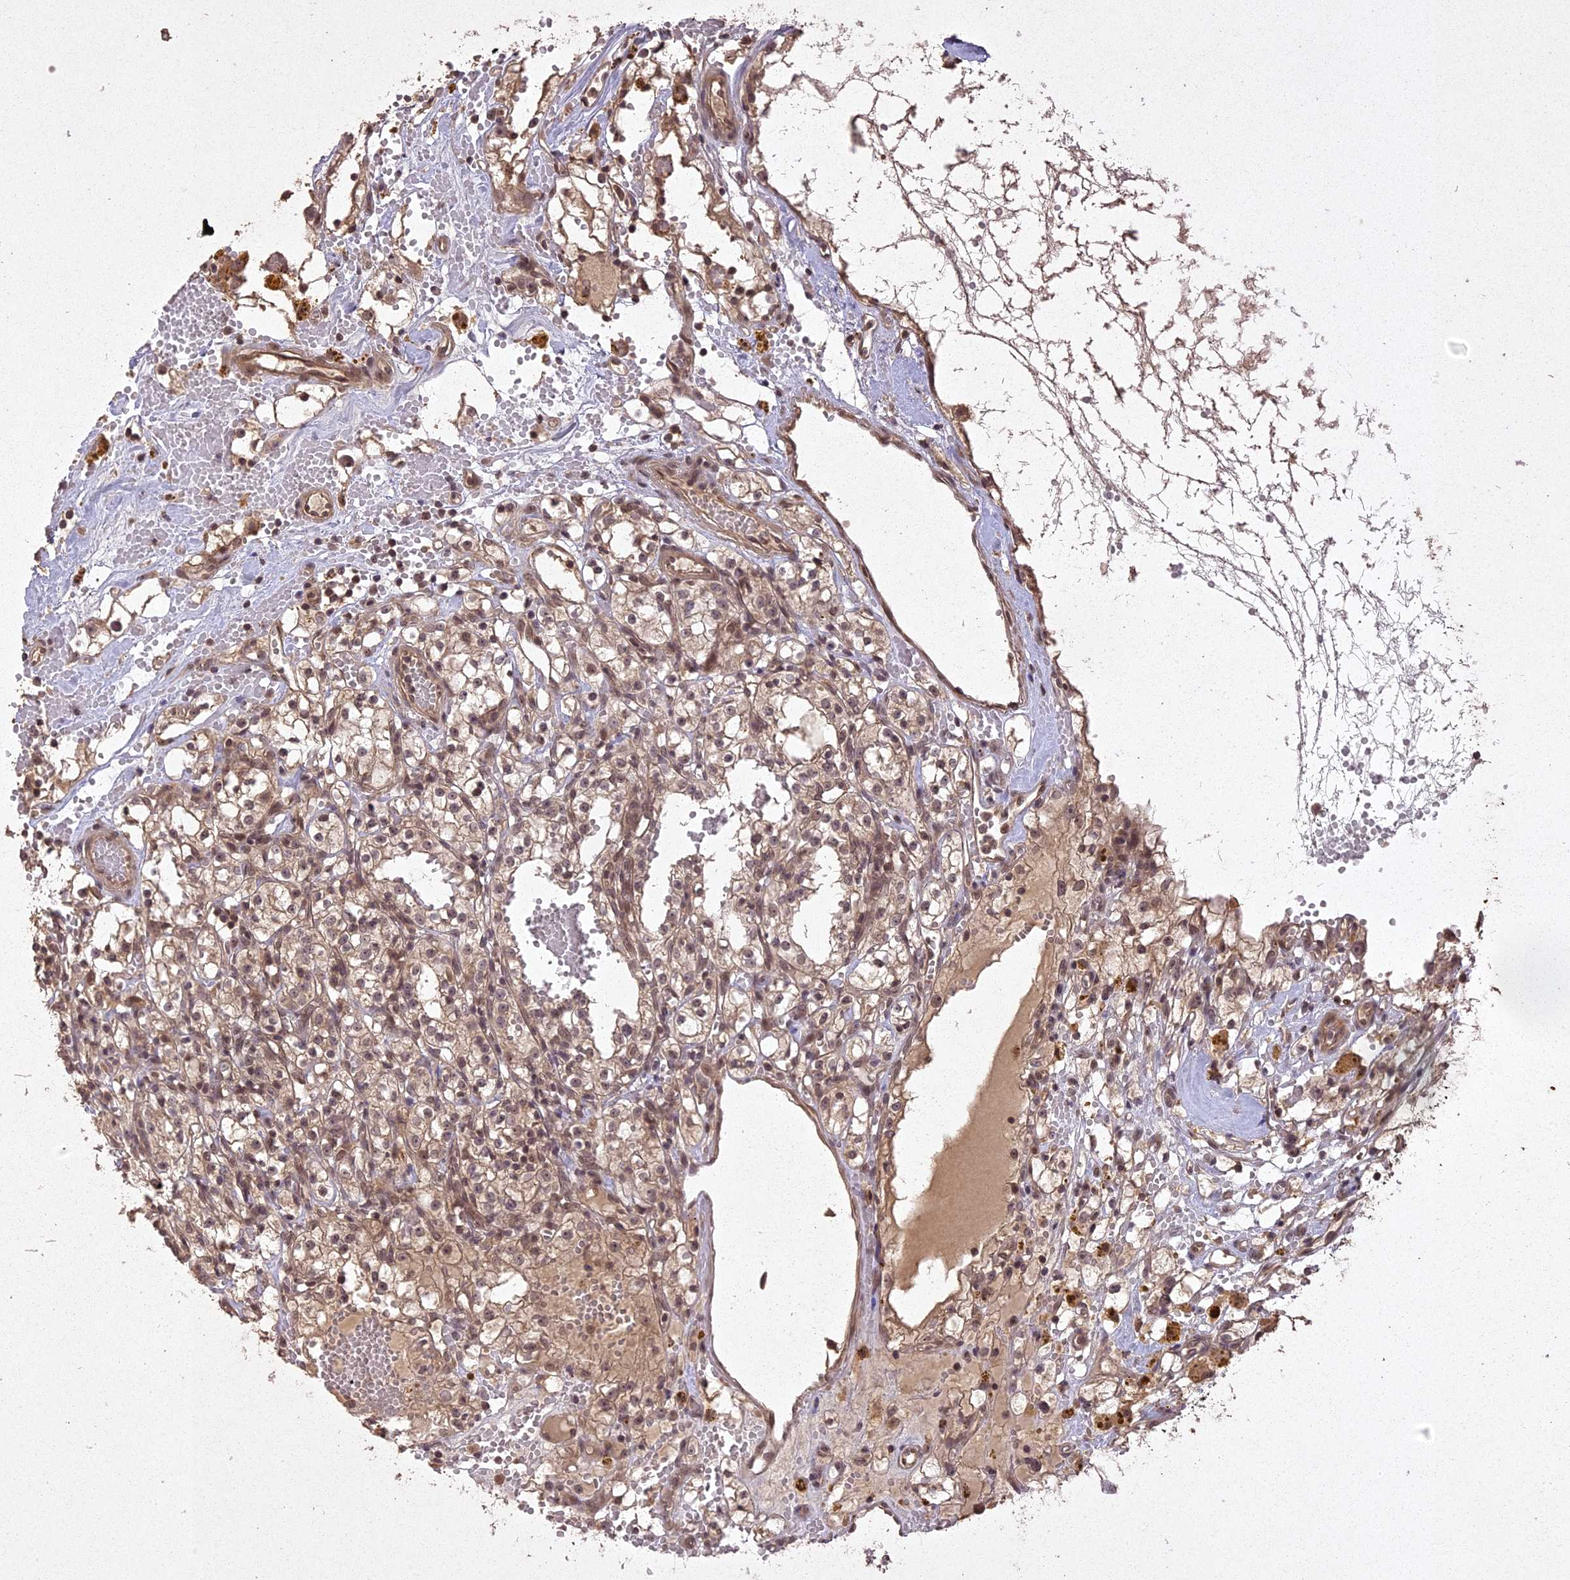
{"staining": {"intensity": "weak", "quantity": ">75%", "location": "cytoplasmic/membranous"}, "tissue": "renal cancer", "cell_type": "Tumor cells", "image_type": "cancer", "snomed": [{"axis": "morphology", "description": "Adenocarcinoma, NOS"}, {"axis": "topography", "description": "Kidney"}], "caption": "Immunohistochemistry (IHC) photomicrograph of human adenocarcinoma (renal) stained for a protein (brown), which reveals low levels of weak cytoplasmic/membranous staining in approximately >75% of tumor cells.", "gene": "LIN37", "patient": {"sex": "male", "age": 56}}